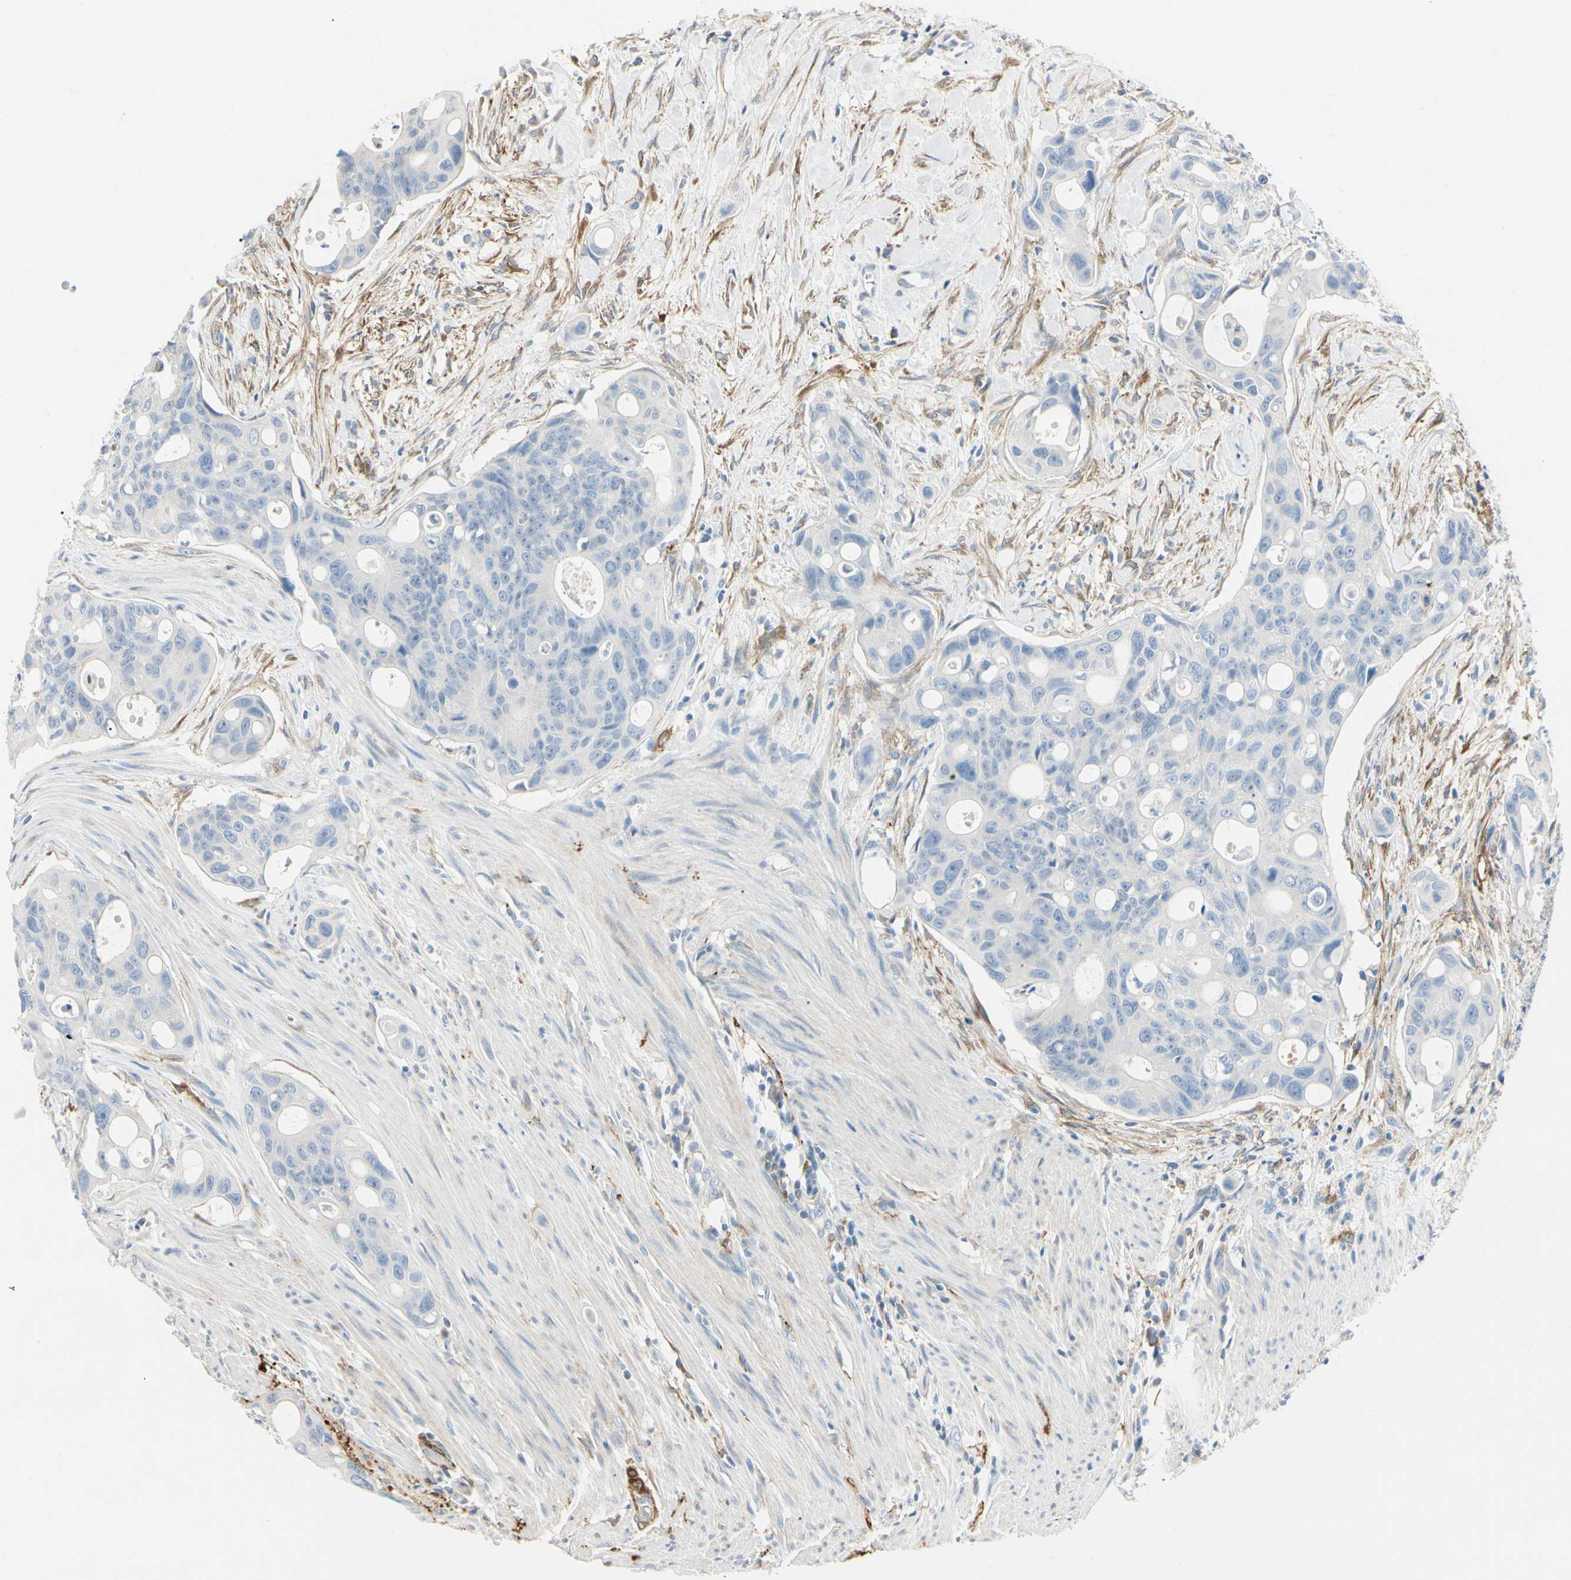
{"staining": {"intensity": "negative", "quantity": "none", "location": "none"}, "tissue": "colorectal cancer", "cell_type": "Tumor cells", "image_type": "cancer", "snomed": [{"axis": "morphology", "description": "Adenocarcinoma, NOS"}, {"axis": "topography", "description": "Colon"}], "caption": "This is a micrograph of IHC staining of adenocarcinoma (colorectal), which shows no positivity in tumor cells.", "gene": "AMPH", "patient": {"sex": "female", "age": 57}}